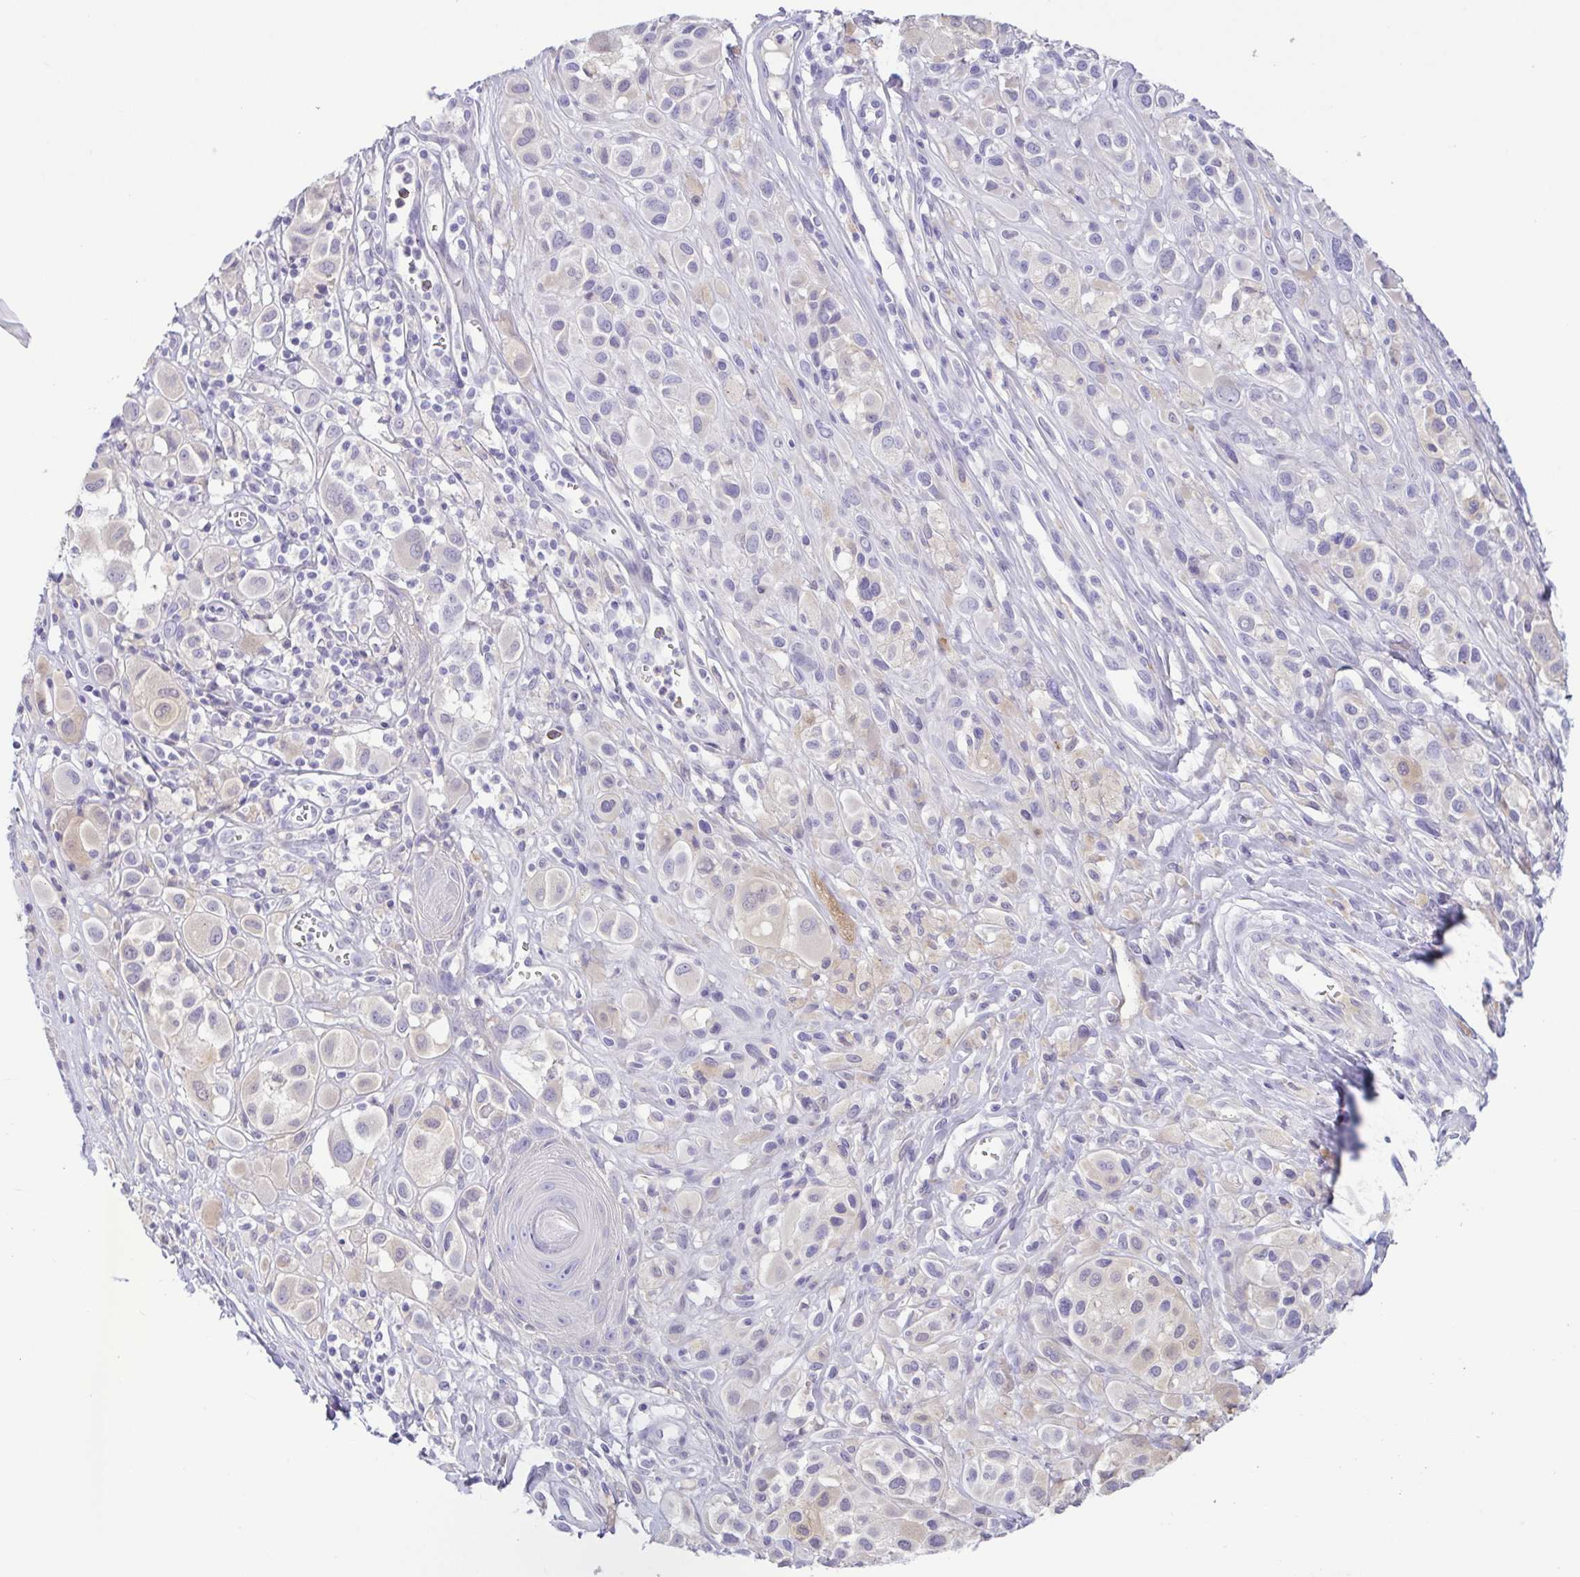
{"staining": {"intensity": "negative", "quantity": "none", "location": "none"}, "tissue": "melanoma", "cell_type": "Tumor cells", "image_type": "cancer", "snomed": [{"axis": "morphology", "description": "Malignant melanoma, NOS"}, {"axis": "topography", "description": "Skin"}], "caption": "Tumor cells are negative for protein expression in human malignant melanoma. (Immunohistochemistry, brightfield microscopy, high magnification).", "gene": "A1BG", "patient": {"sex": "male", "age": 77}}